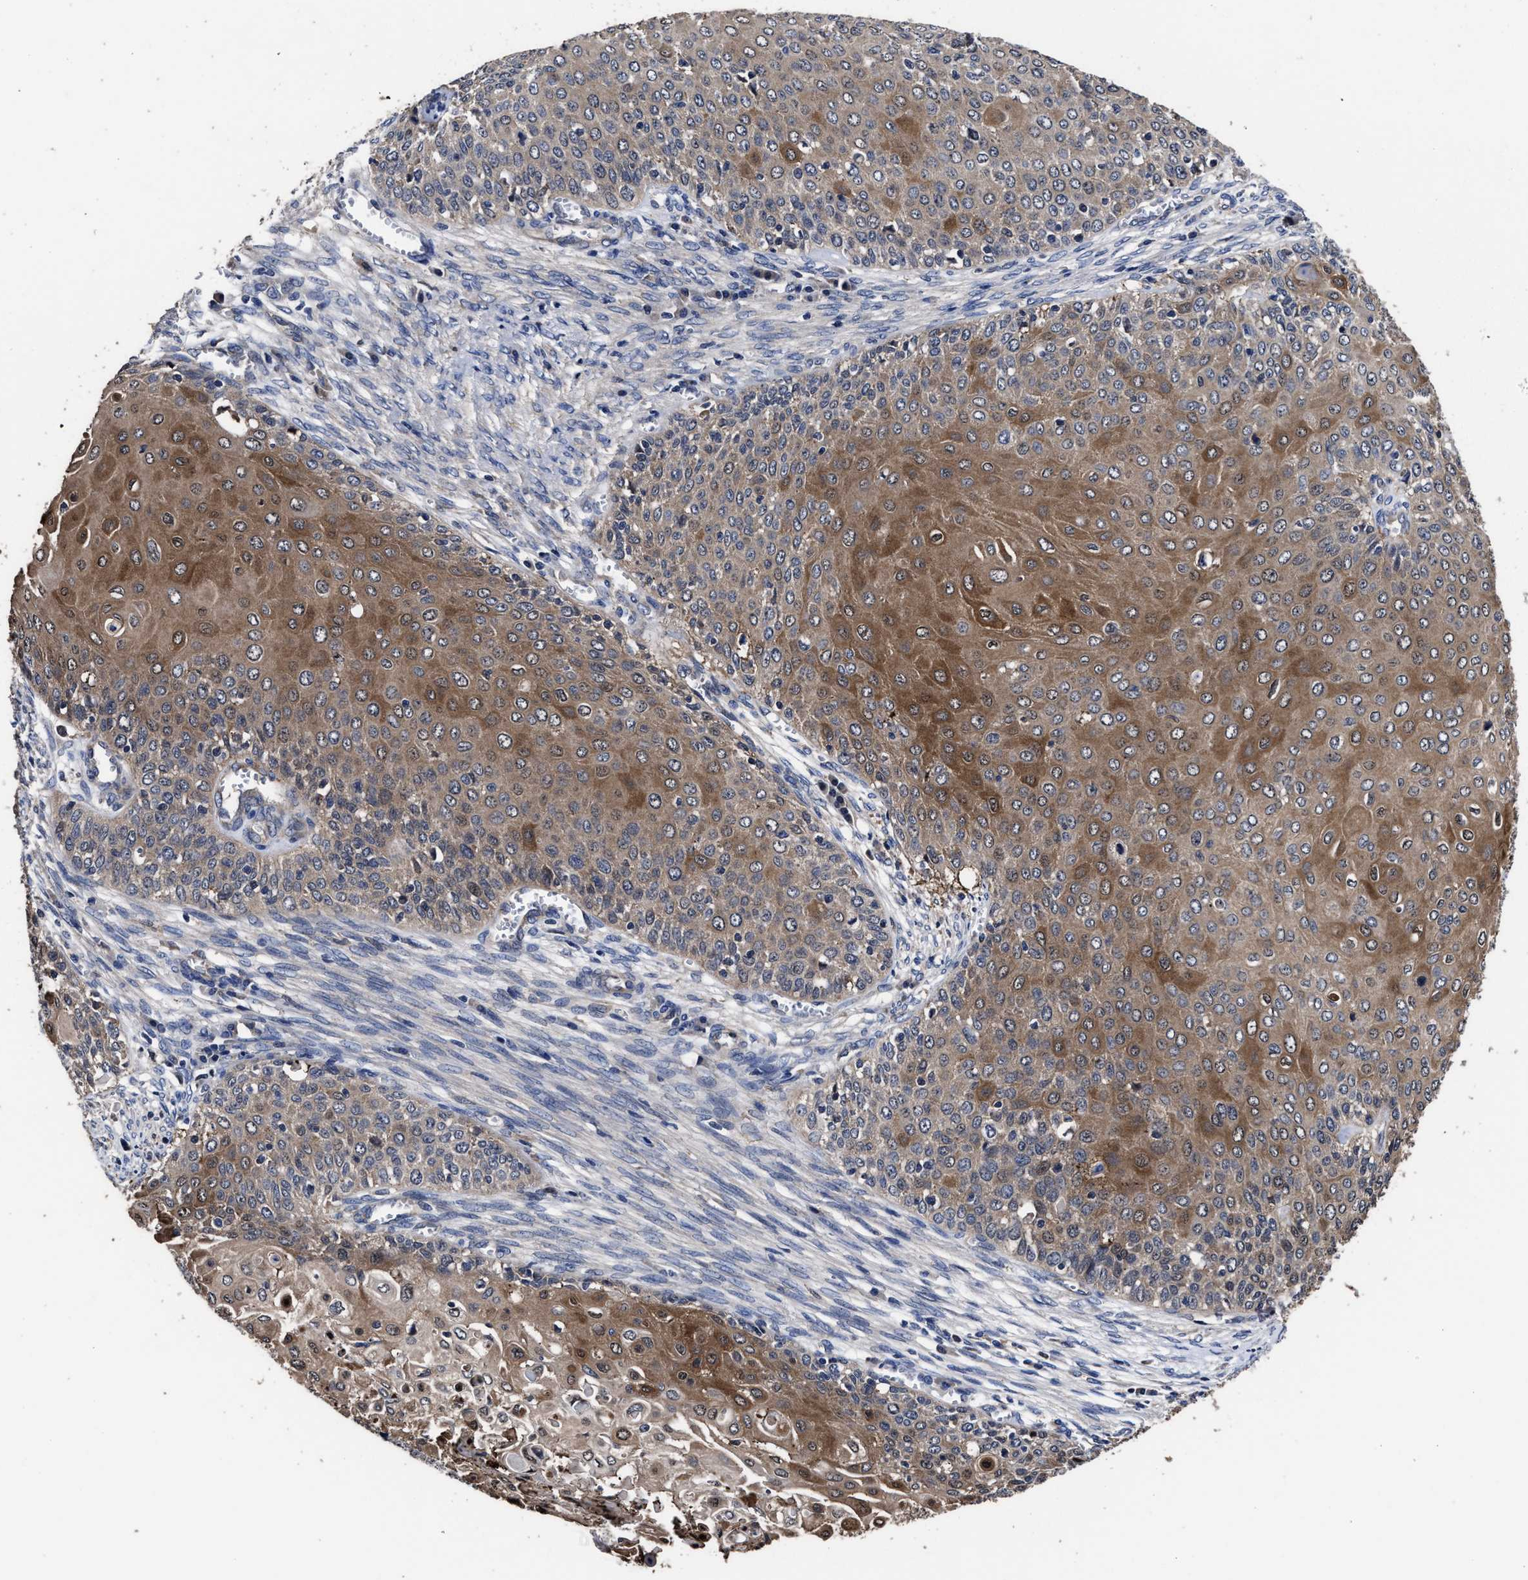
{"staining": {"intensity": "moderate", "quantity": "25%-75%", "location": "cytoplasmic/membranous"}, "tissue": "cervical cancer", "cell_type": "Tumor cells", "image_type": "cancer", "snomed": [{"axis": "morphology", "description": "Squamous cell carcinoma, NOS"}, {"axis": "topography", "description": "Cervix"}], "caption": "Immunohistochemical staining of human squamous cell carcinoma (cervical) demonstrates medium levels of moderate cytoplasmic/membranous protein expression in approximately 25%-75% of tumor cells.", "gene": "SOCS5", "patient": {"sex": "female", "age": 39}}